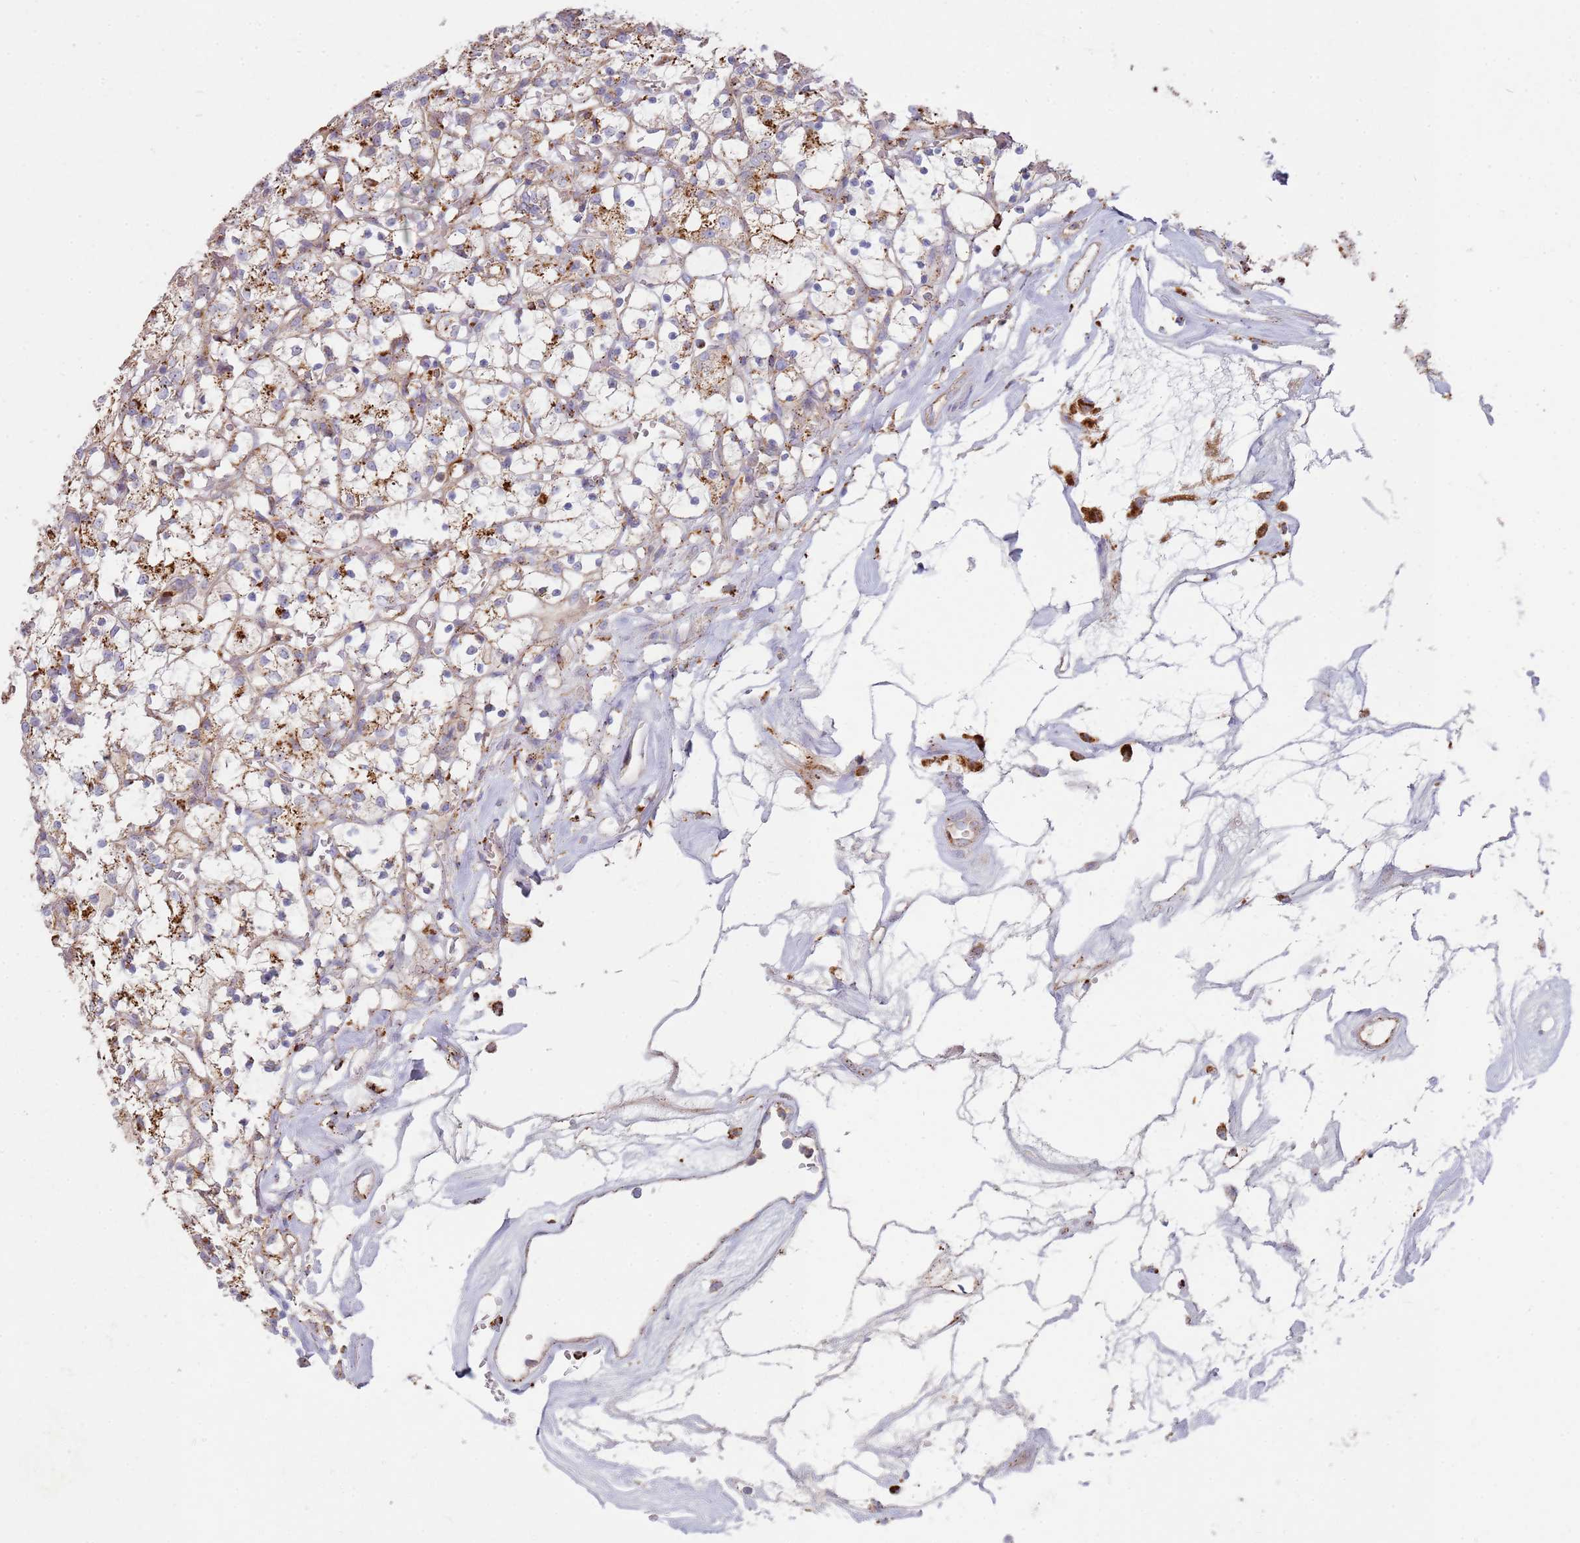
{"staining": {"intensity": "moderate", "quantity": "25%-75%", "location": "cytoplasmic/membranous"}, "tissue": "renal cancer", "cell_type": "Tumor cells", "image_type": "cancer", "snomed": [{"axis": "morphology", "description": "Adenocarcinoma, NOS"}, {"axis": "topography", "description": "Kidney"}], "caption": "Immunohistochemistry (DAB) staining of human renal adenocarcinoma shows moderate cytoplasmic/membranous protein expression in approximately 25%-75% of tumor cells.", "gene": "TMEM229B", "patient": {"sex": "female", "age": 69}}